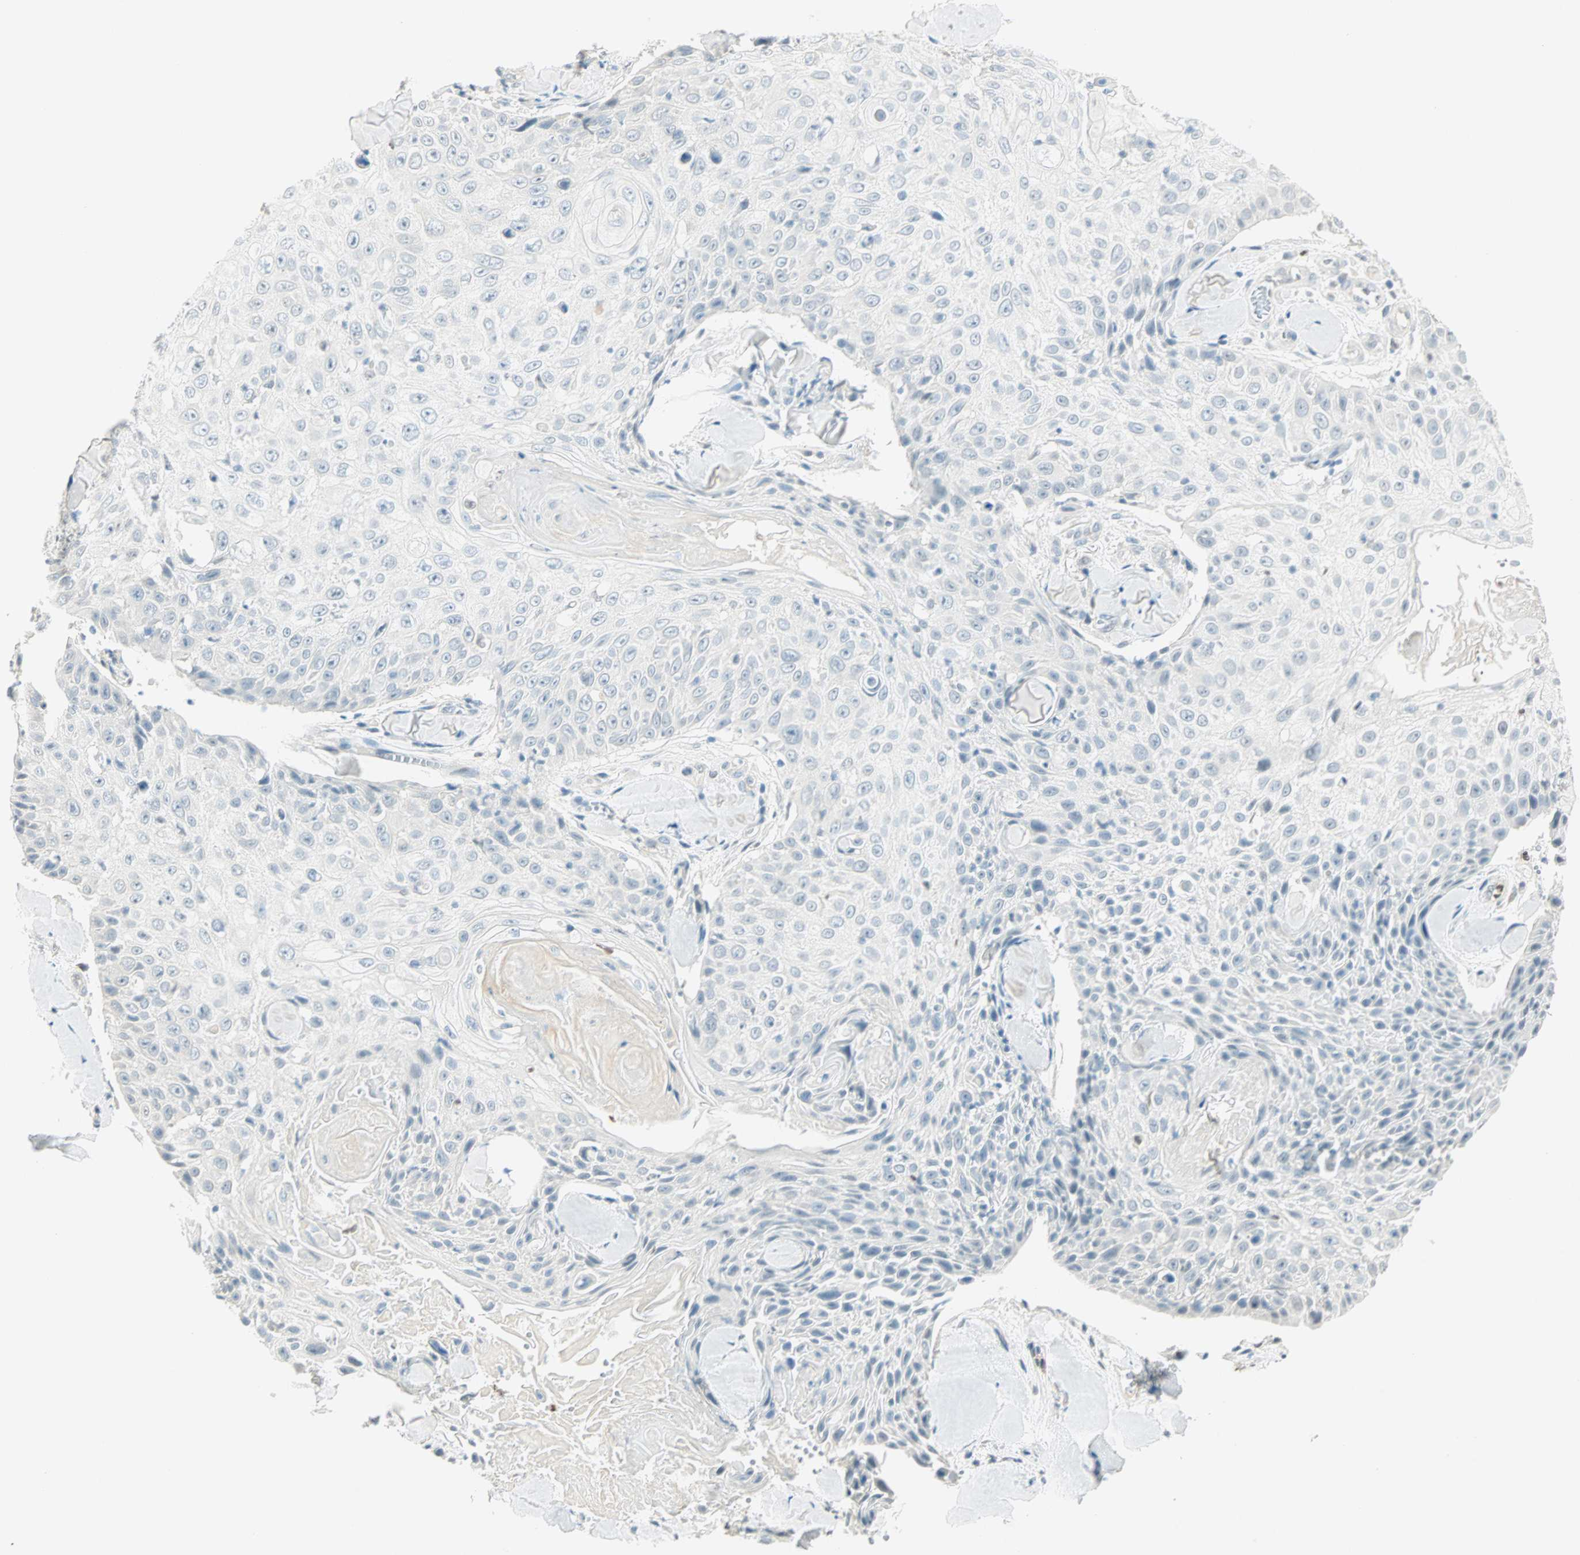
{"staining": {"intensity": "negative", "quantity": "none", "location": "none"}, "tissue": "skin cancer", "cell_type": "Tumor cells", "image_type": "cancer", "snomed": [{"axis": "morphology", "description": "Squamous cell carcinoma, NOS"}, {"axis": "topography", "description": "Skin"}], "caption": "Immunohistochemistry histopathology image of human skin cancer (squamous cell carcinoma) stained for a protein (brown), which displays no positivity in tumor cells. (Immunohistochemistry (ihc), brightfield microscopy, high magnification).", "gene": "MLLT10", "patient": {"sex": "male", "age": 86}}